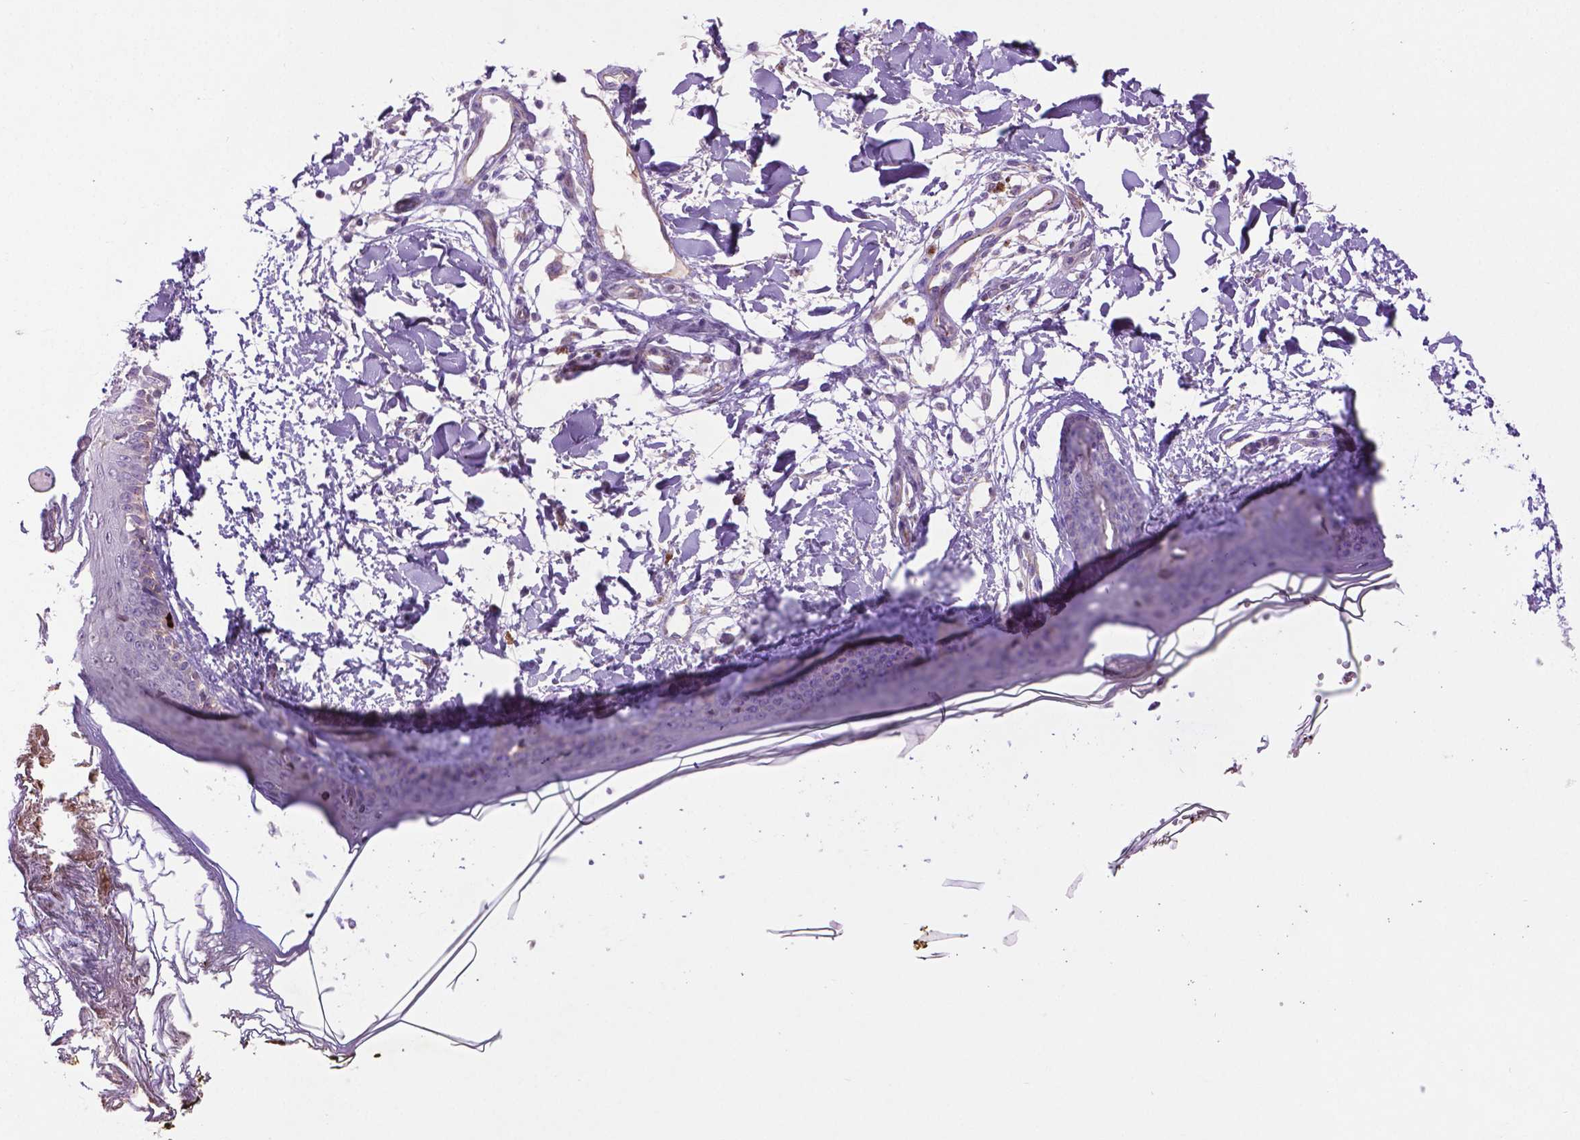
{"staining": {"intensity": "negative", "quantity": "none", "location": "none"}, "tissue": "skin", "cell_type": "Fibroblasts", "image_type": "normal", "snomed": [{"axis": "morphology", "description": "Normal tissue, NOS"}, {"axis": "topography", "description": "Skin"}], "caption": "High power microscopy micrograph of an immunohistochemistry (IHC) photomicrograph of benign skin, revealing no significant positivity in fibroblasts. (DAB immunohistochemistry visualized using brightfield microscopy, high magnification).", "gene": "CCER2", "patient": {"sex": "female", "age": 34}}